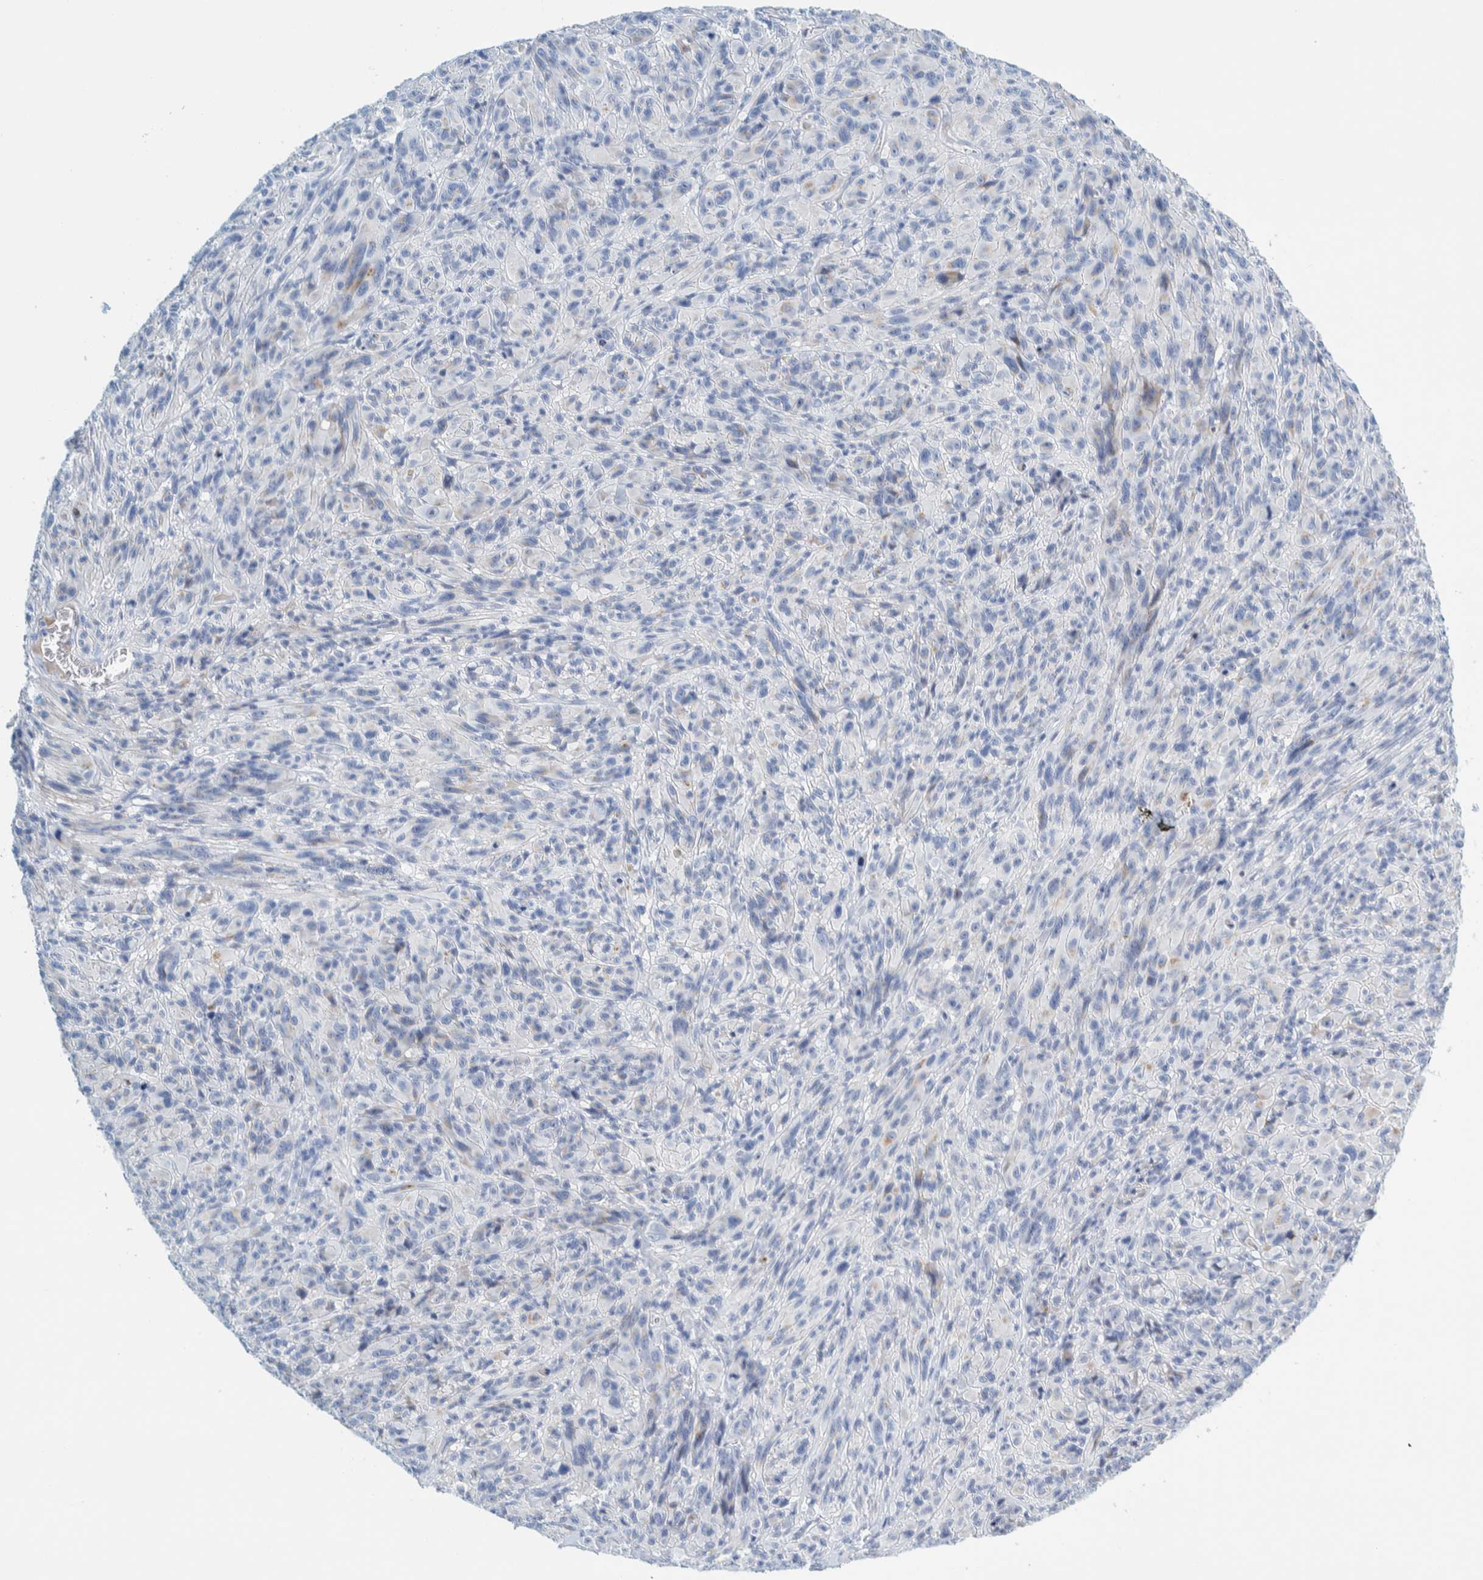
{"staining": {"intensity": "negative", "quantity": "none", "location": "none"}, "tissue": "melanoma", "cell_type": "Tumor cells", "image_type": "cancer", "snomed": [{"axis": "morphology", "description": "Malignant melanoma, NOS"}, {"axis": "topography", "description": "Skin of head"}], "caption": "Tumor cells show no significant protein expression in malignant melanoma. (Stains: DAB (3,3'-diaminobenzidine) immunohistochemistry (IHC) with hematoxylin counter stain, Microscopy: brightfield microscopy at high magnification).", "gene": "MOG", "patient": {"sex": "male", "age": 96}}